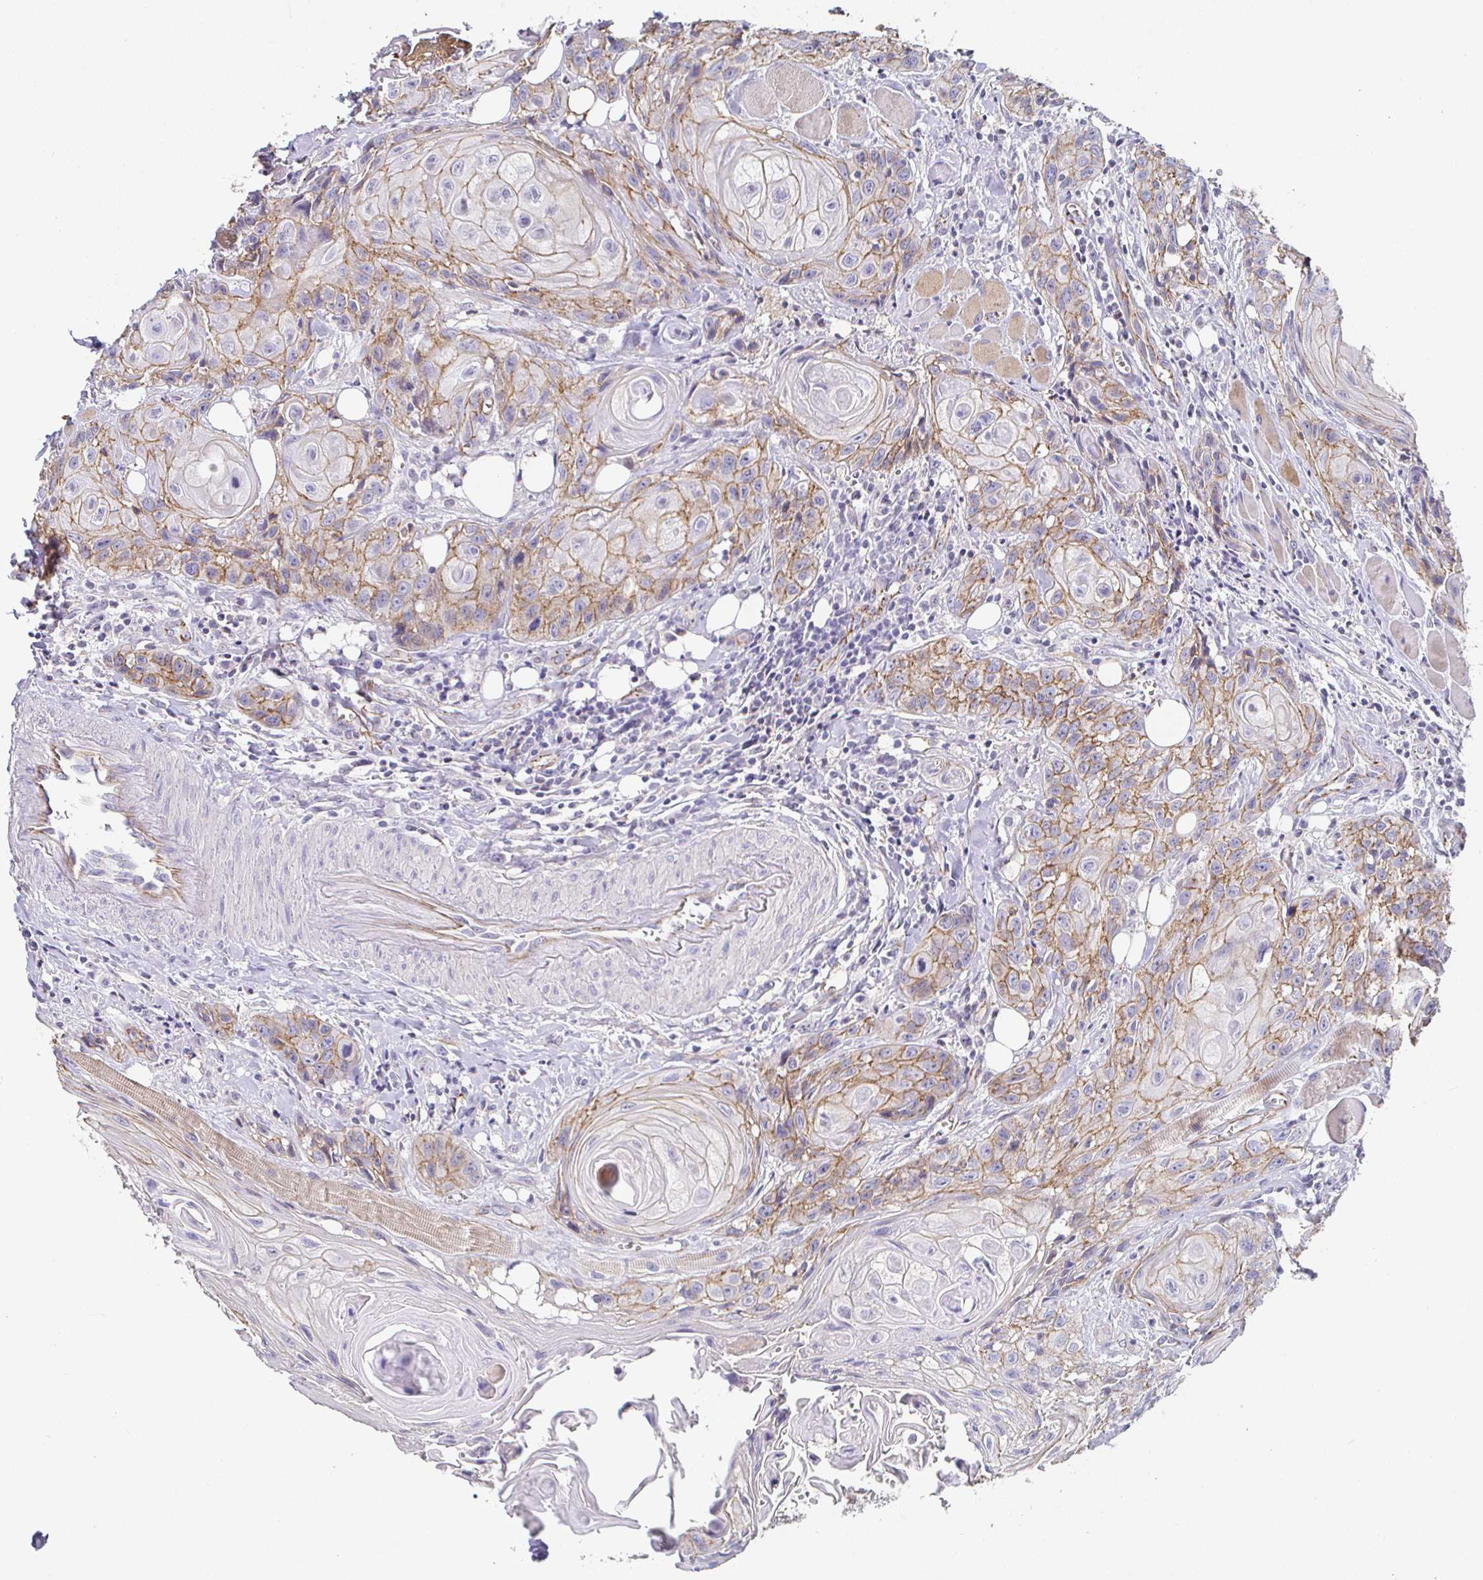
{"staining": {"intensity": "moderate", "quantity": "25%-75%", "location": "cytoplasmic/membranous"}, "tissue": "head and neck cancer", "cell_type": "Tumor cells", "image_type": "cancer", "snomed": [{"axis": "morphology", "description": "Squamous cell carcinoma, NOS"}, {"axis": "topography", "description": "Oral tissue"}, {"axis": "topography", "description": "Head-Neck"}], "caption": "Head and neck squamous cell carcinoma stained for a protein (brown) exhibits moderate cytoplasmic/membranous positive staining in approximately 25%-75% of tumor cells.", "gene": "PIWIL3", "patient": {"sex": "male", "age": 58}}